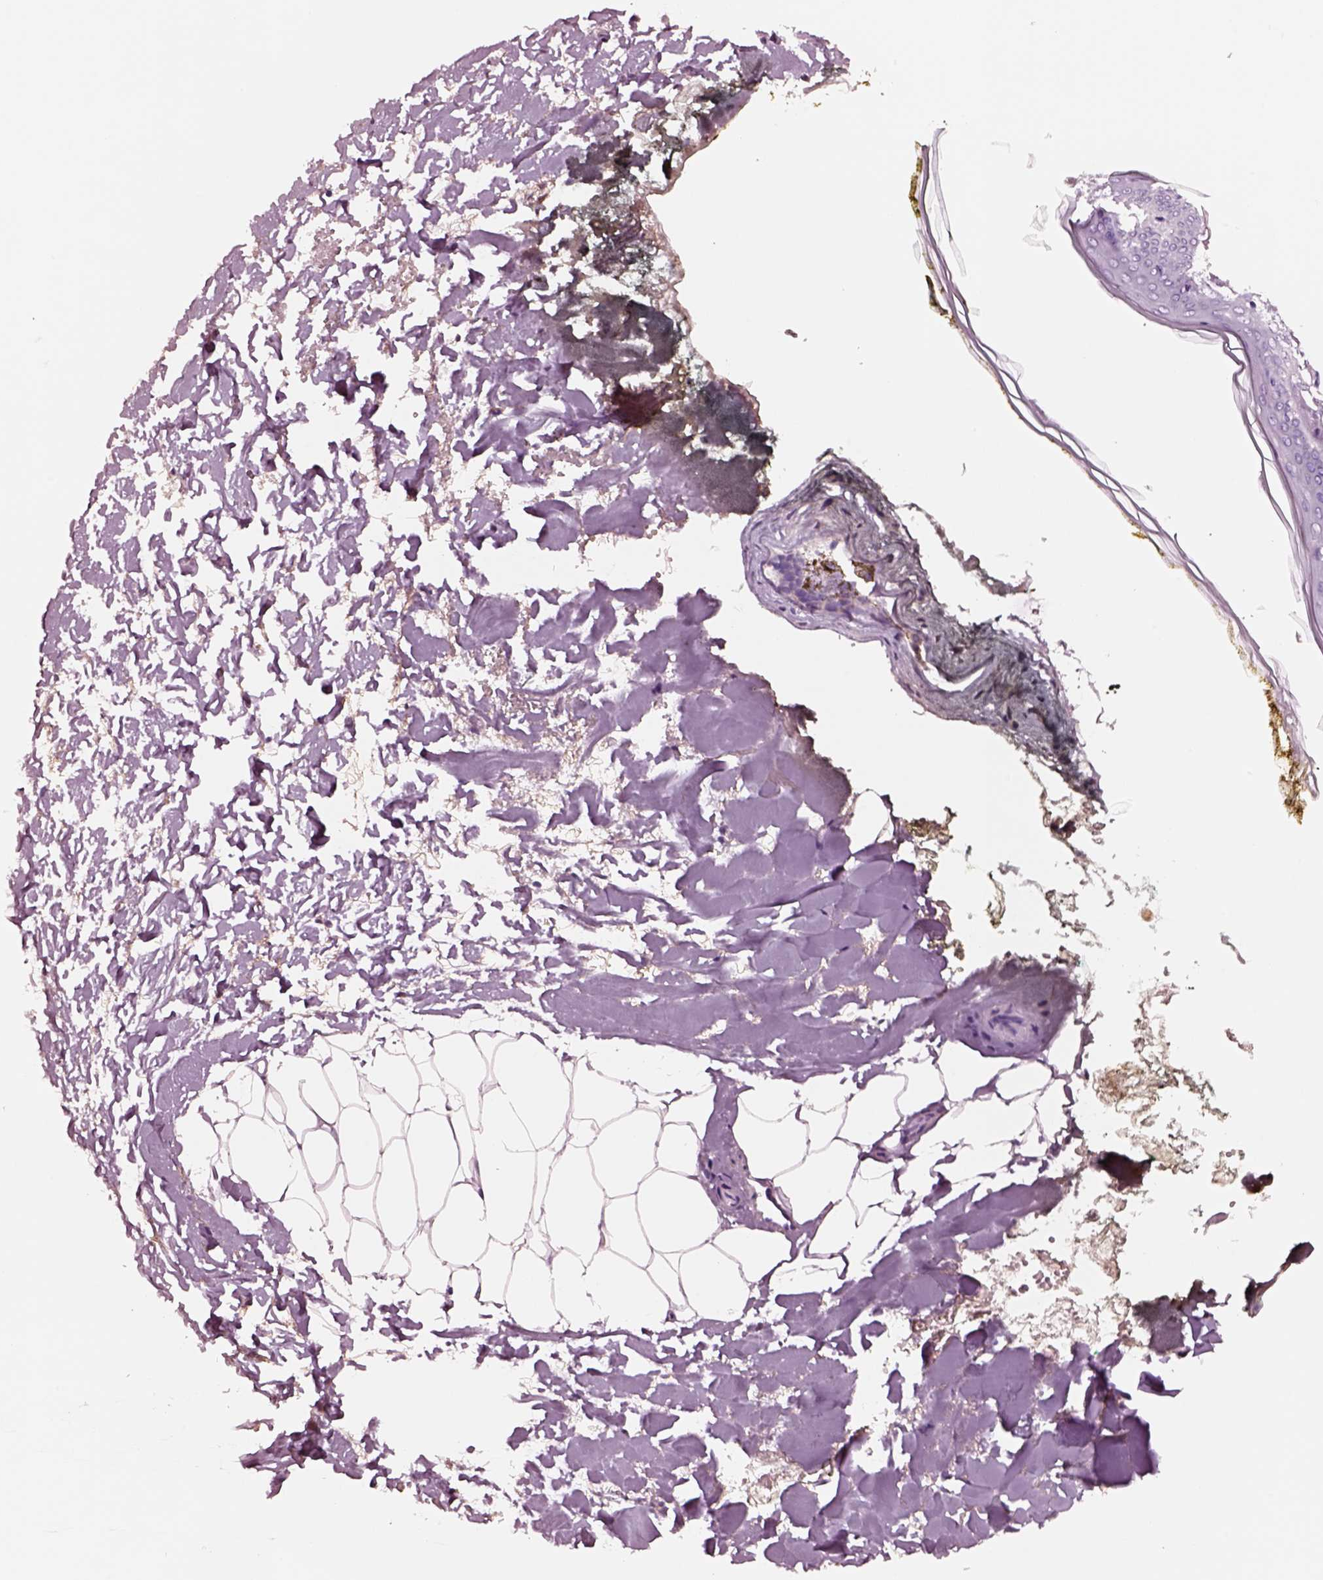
{"staining": {"intensity": "negative", "quantity": "none", "location": "none"}, "tissue": "skin", "cell_type": "Fibroblasts", "image_type": "normal", "snomed": [{"axis": "morphology", "description": "Normal tissue, NOS"}, {"axis": "topography", "description": "Skin"}], "caption": "Image shows no significant protein expression in fibroblasts of unremarkable skin. (DAB (3,3'-diaminobenzidine) immunohistochemistry (IHC) visualized using brightfield microscopy, high magnification).", "gene": "NMRK2", "patient": {"sex": "female", "age": 34}}